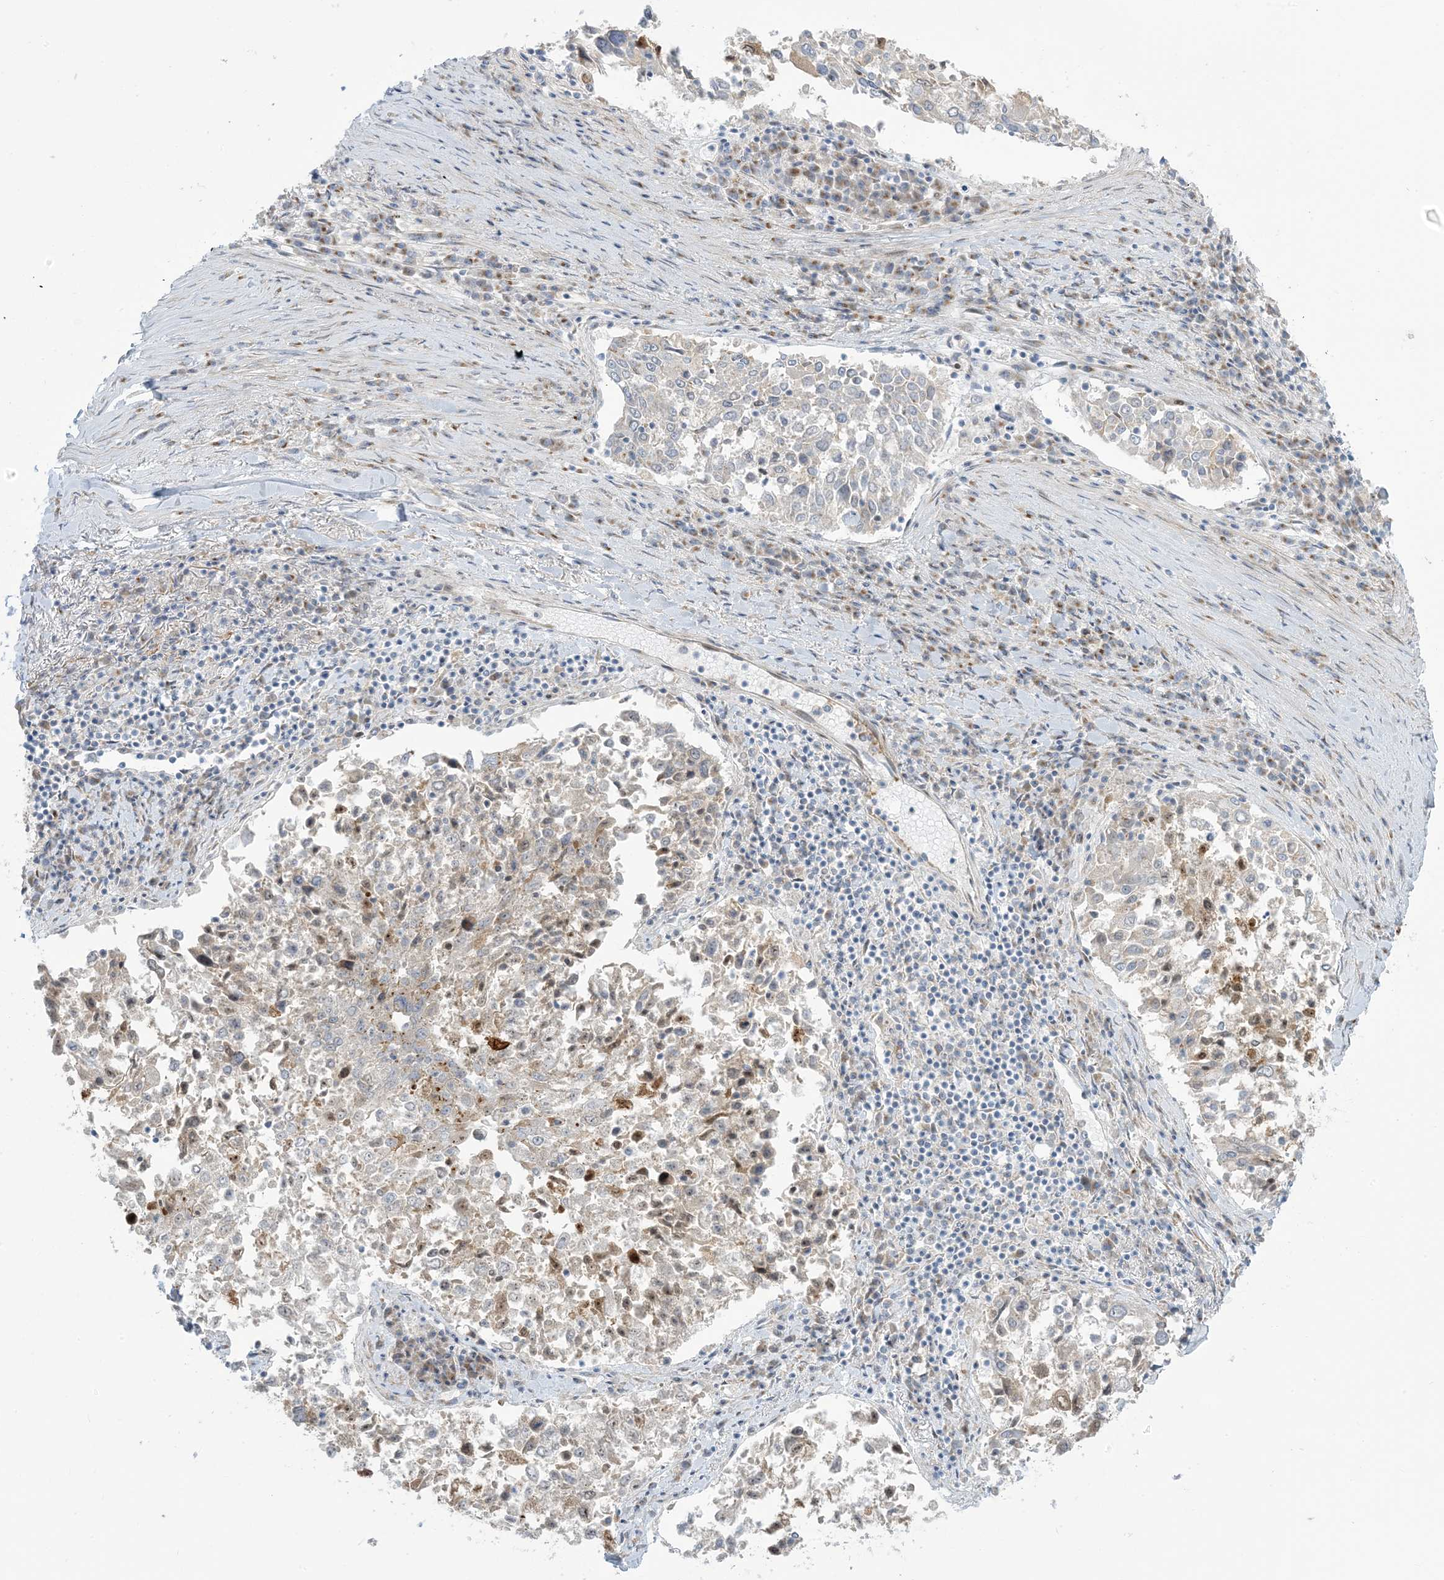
{"staining": {"intensity": "weak", "quantity": "<25%", "location": "cytoplasmic/membranous"}, "tissue": "lung cancer", "cell_type": "Tumor cells", "image_type": "cancer", "snomed": [{"axis": "morphology", "description": "Squamous cell carcinoma, NOS"}, {"axis": "topography", "description": "Lung"}], "caption": "Tumor cells are negative for brown protein staining in squamous cell carcinoma (lung). (DAB immunohistochemistry visualized using brightfield microscopy, high magnification).", "gene": "AFTPH", "patient": {"sex": "male", "age": 65}}